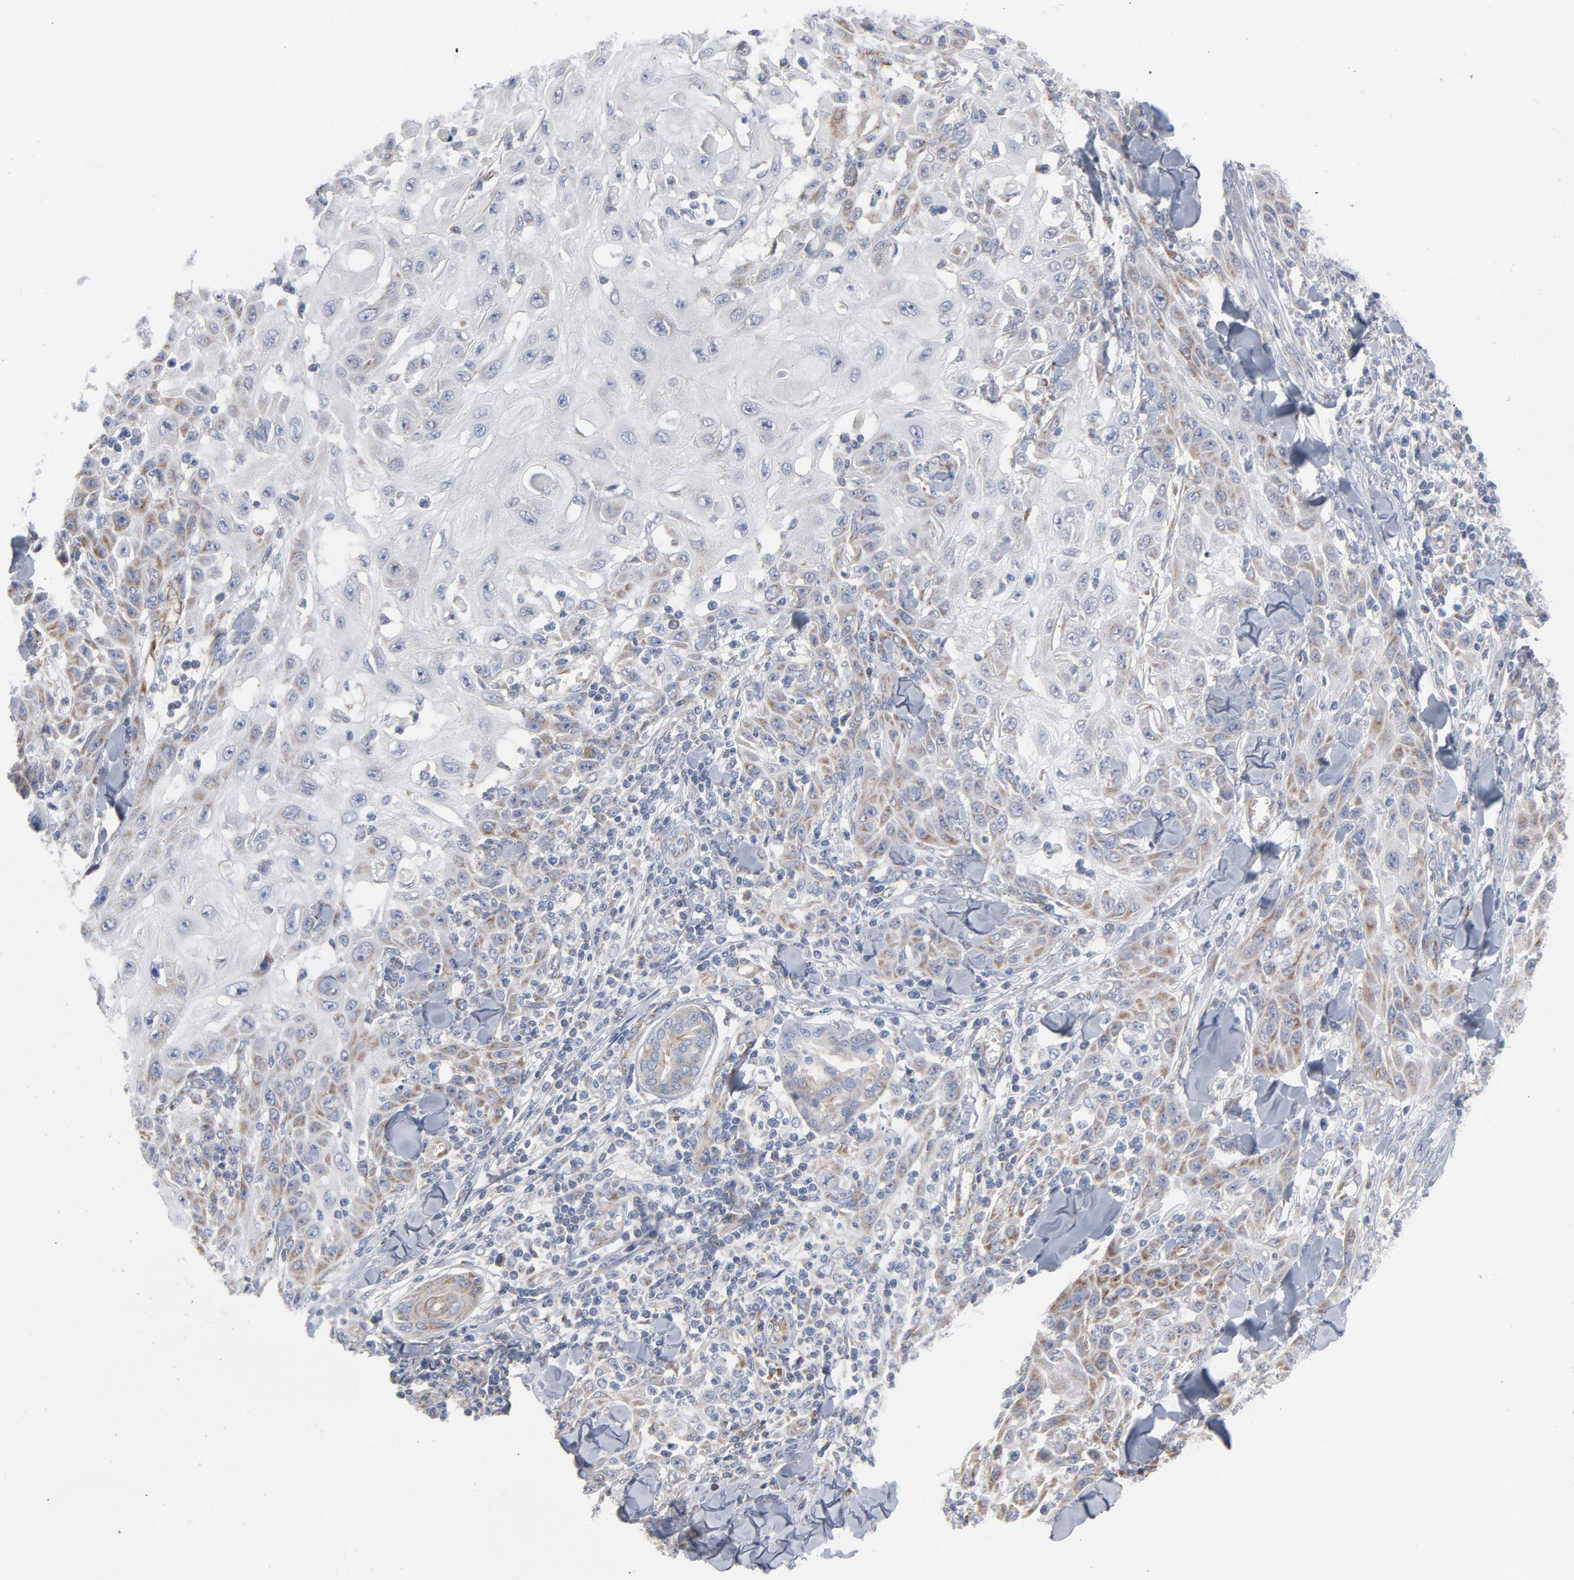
{"staining": {"intensity": "weak", "quantity": "<25%", "location": "cytoplasmic/membranous"}, "tissue": "skin cancer", "cell_type": "Tumor cells", "image_type": "cancer", "snomed": [{"axis": "morphology", "description": "Squamous cell carcinoma, NOS"}, {"axis": "topography", "description": "Skin"}], "caption": "Tumor cells show no significant positivity in squamous cell carcinoma (skin).", "gene": "OXA1L", "patient": {"sex": "male", "age": 24}}